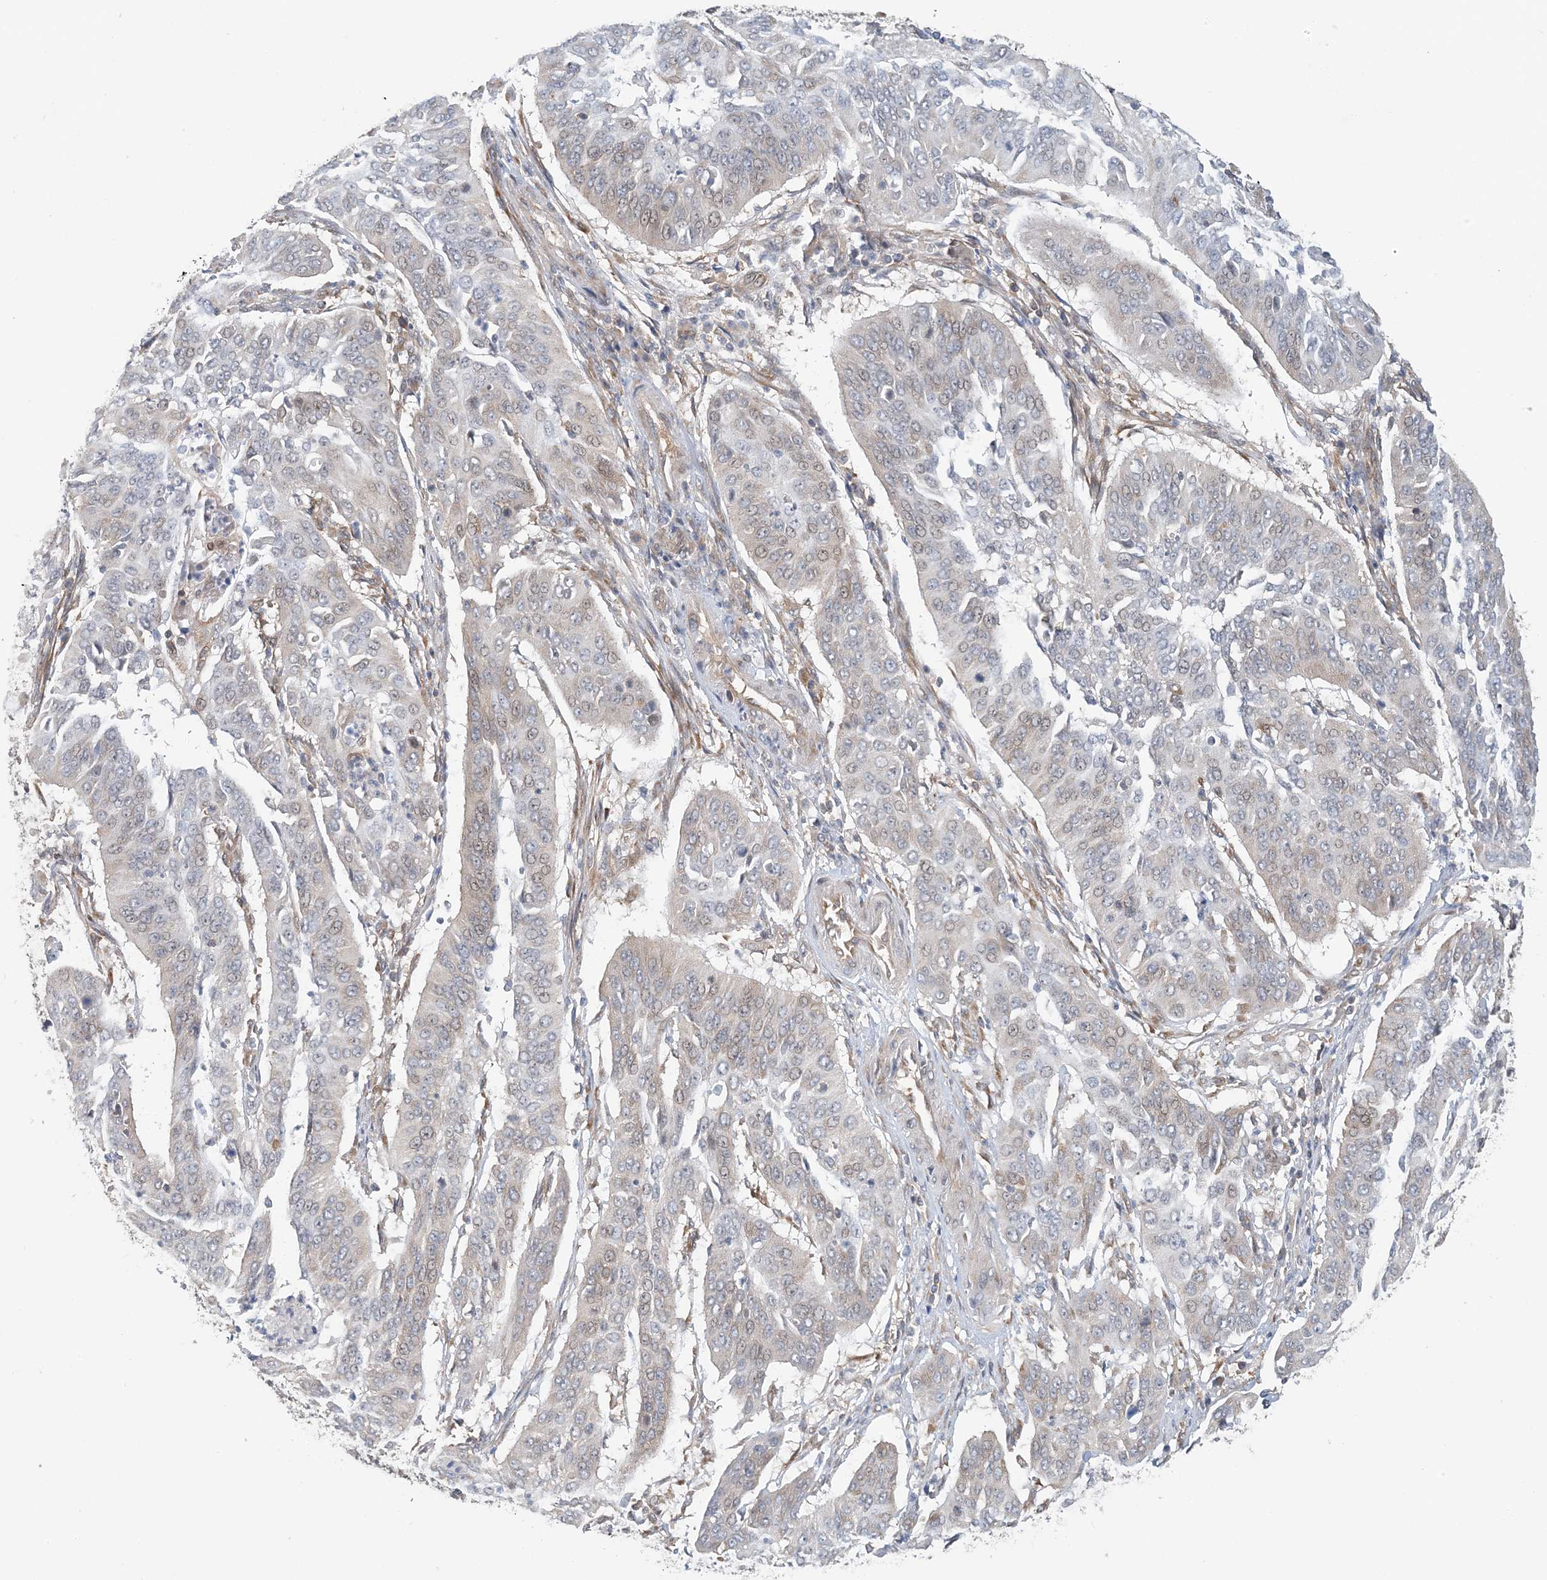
{"staining": {"intensity": "weak", "quantity": "<25%", "location": "cytoplasmic/membranous"}, "tissue": "cervical cancer", "cell_type": "Tumor cells", "image_type": "cancer", "snomed": [{"axis": "morphology", "description": "Normal tissue, NOS"}, {"axis": "morphology", "description": "Squamous cell carcinoma, NOS"}, {"axis": "topography", "description": "Cervix"}], "caption": "Tumor cells are negative for protein expression in human cervical cancer (squamous cell carcinoma).", "gene": "ATP13A2", "patient": {"sex": "female", "age": 39}}